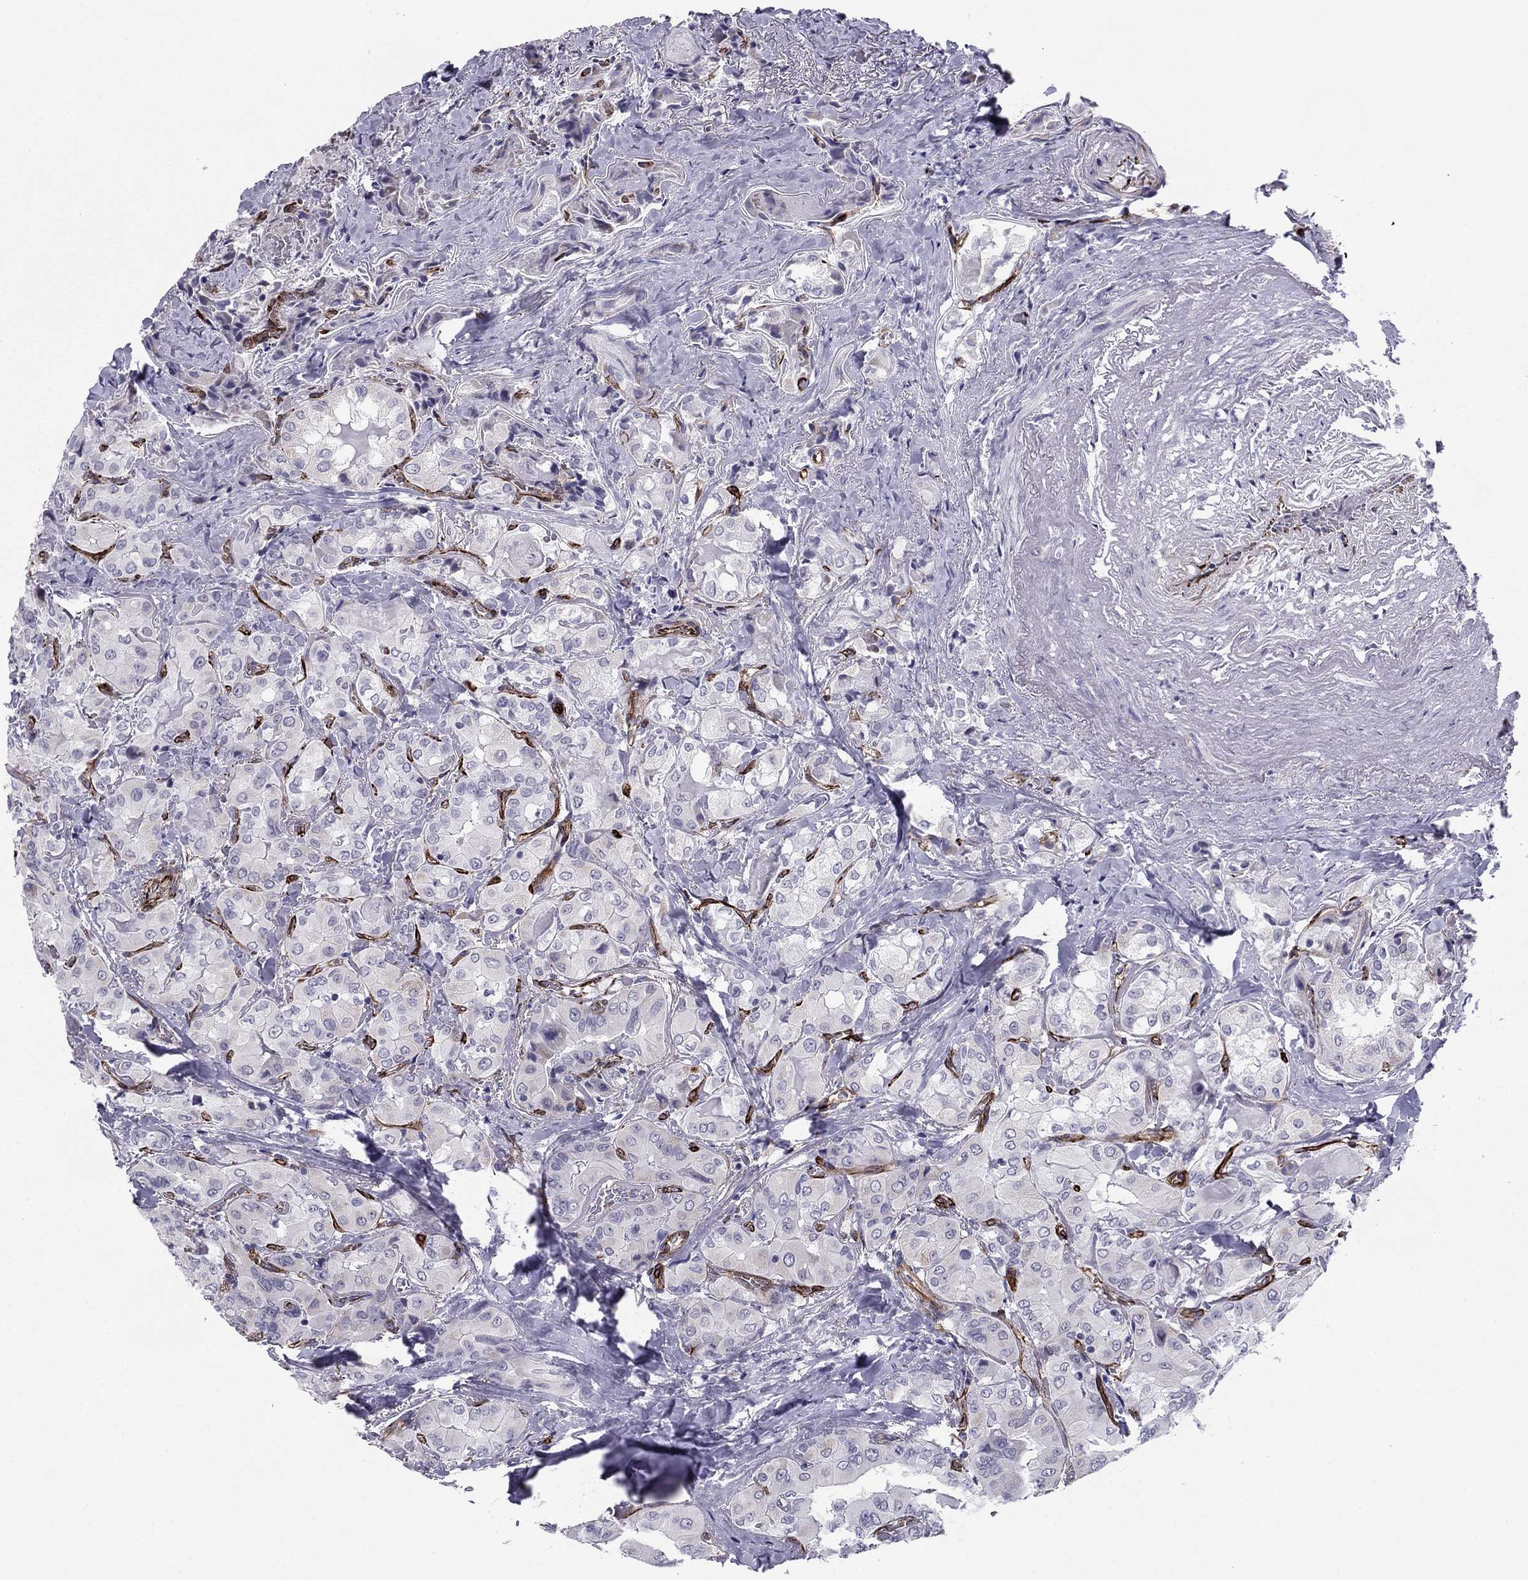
{"staining": {"intensity": "negative", "quantity": "none", "location": "none"}, "tissue": "thyroid cancer", "cell_type": "Tumor cells", "image_type": "cancer", "snomed": [{"axis": "morphology", "description": "Normal tissue, NOS"}, {"axis": "morphology", "description": "Papillary adenocarcinoma, NOS"}, {"axis": "topography", "description": "Thyroid gland"}], "caption": "The photomicrograph shows no significant staining in tumor cells of thyroid papillary adenocarcinoma. Nuclei are stained in blue.", "gene": "ANKS4B", "patient": {"sex": "female", "age": 66}}